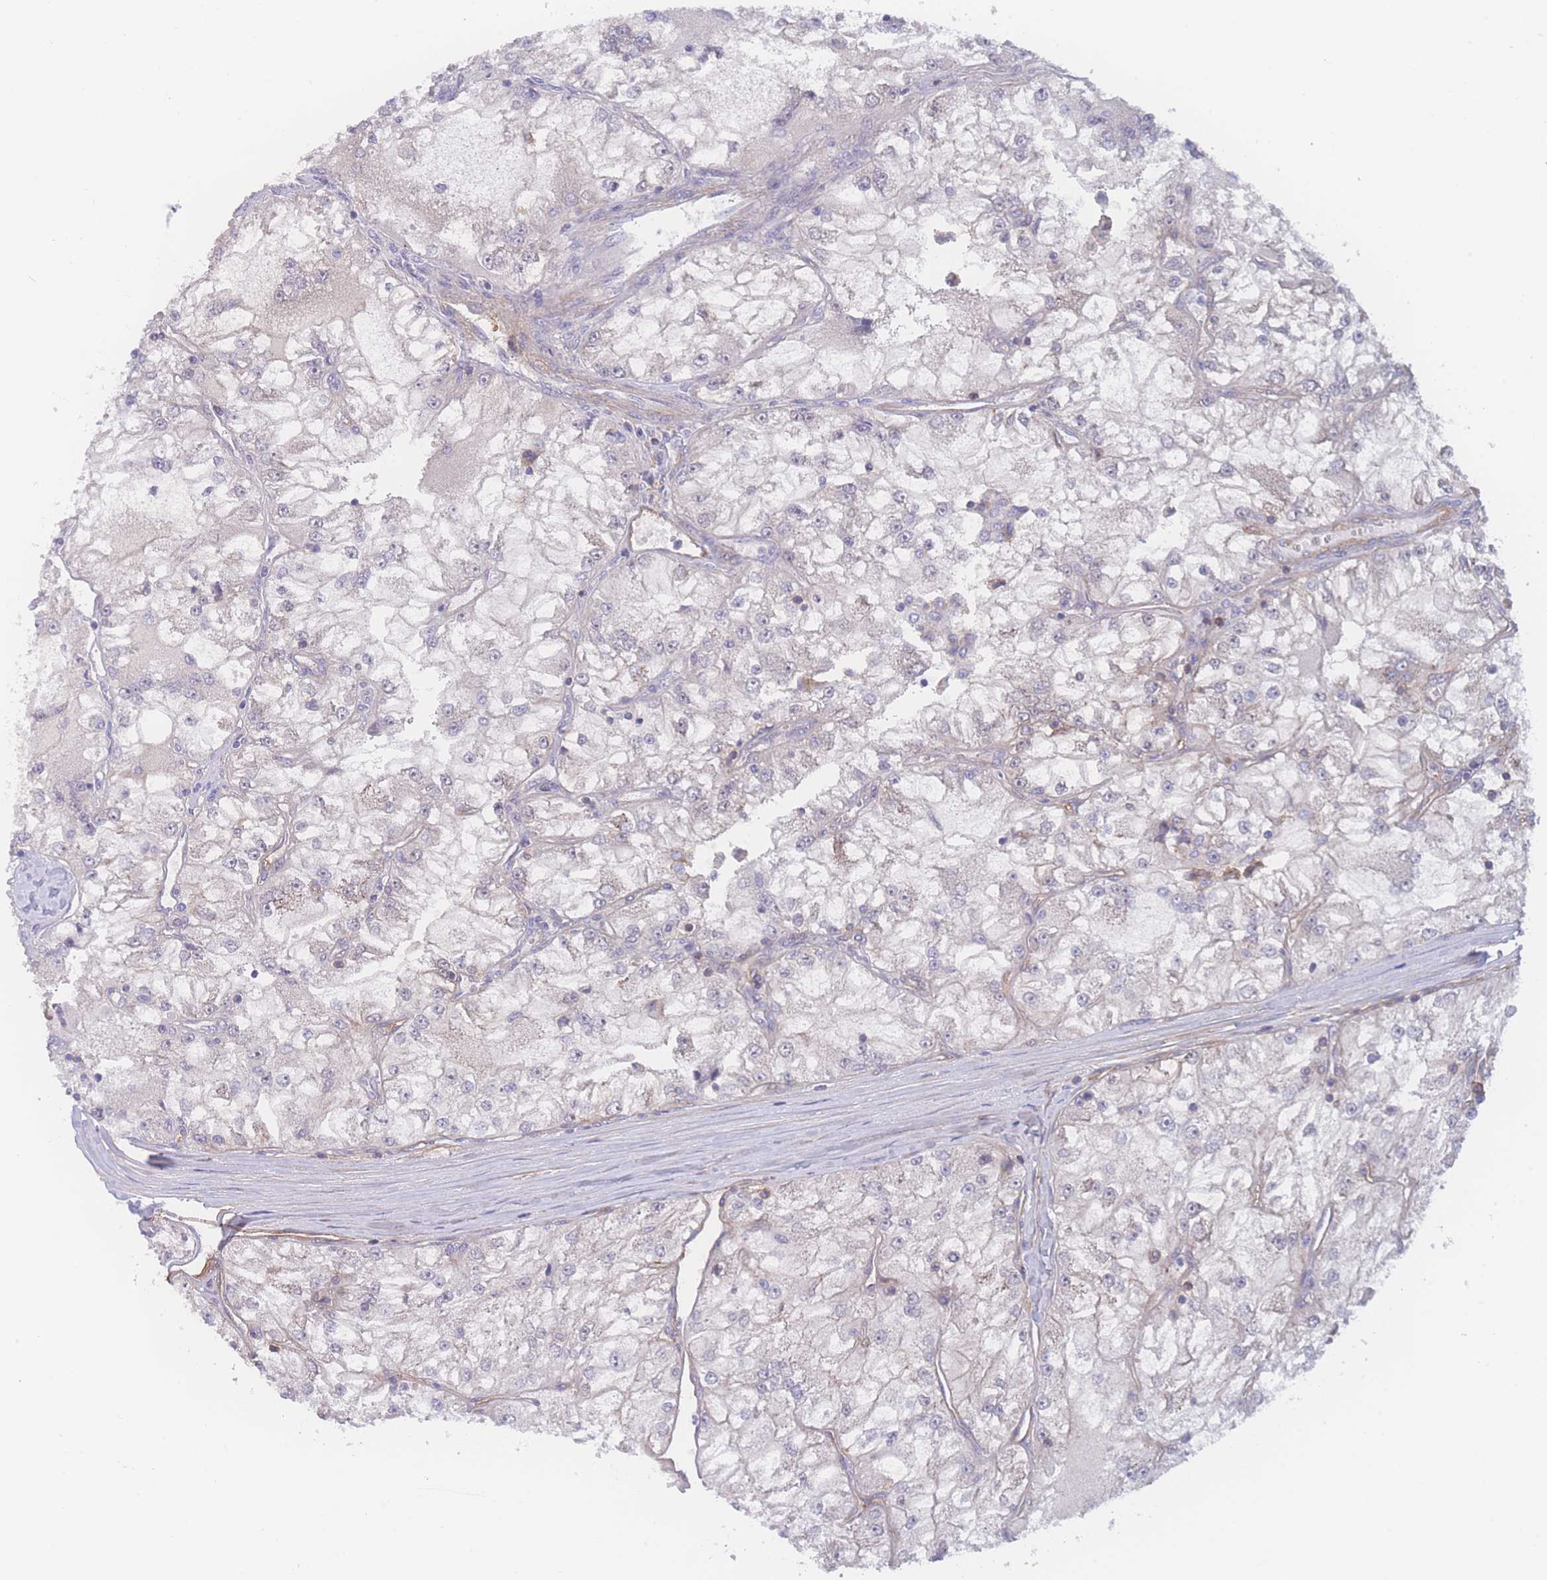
{"staining": {"intensity": "negative", "quantity": "none", "location": "none"}, "tissue": "renal cancer", "cell_type": "Tumor cells", "image_type": "cancer", "snomed": [{"axis": "morphology", "description": "Adenocarcinoma, NOS"}, {"axis": "topography", "description": "Kidney"}], "caption": "Tumor cells are negative for brown protein staining in renal cancer (adenocarcinoma).", "gene": "CFAP97", "patient": {"sex": "female", "age": 72}}